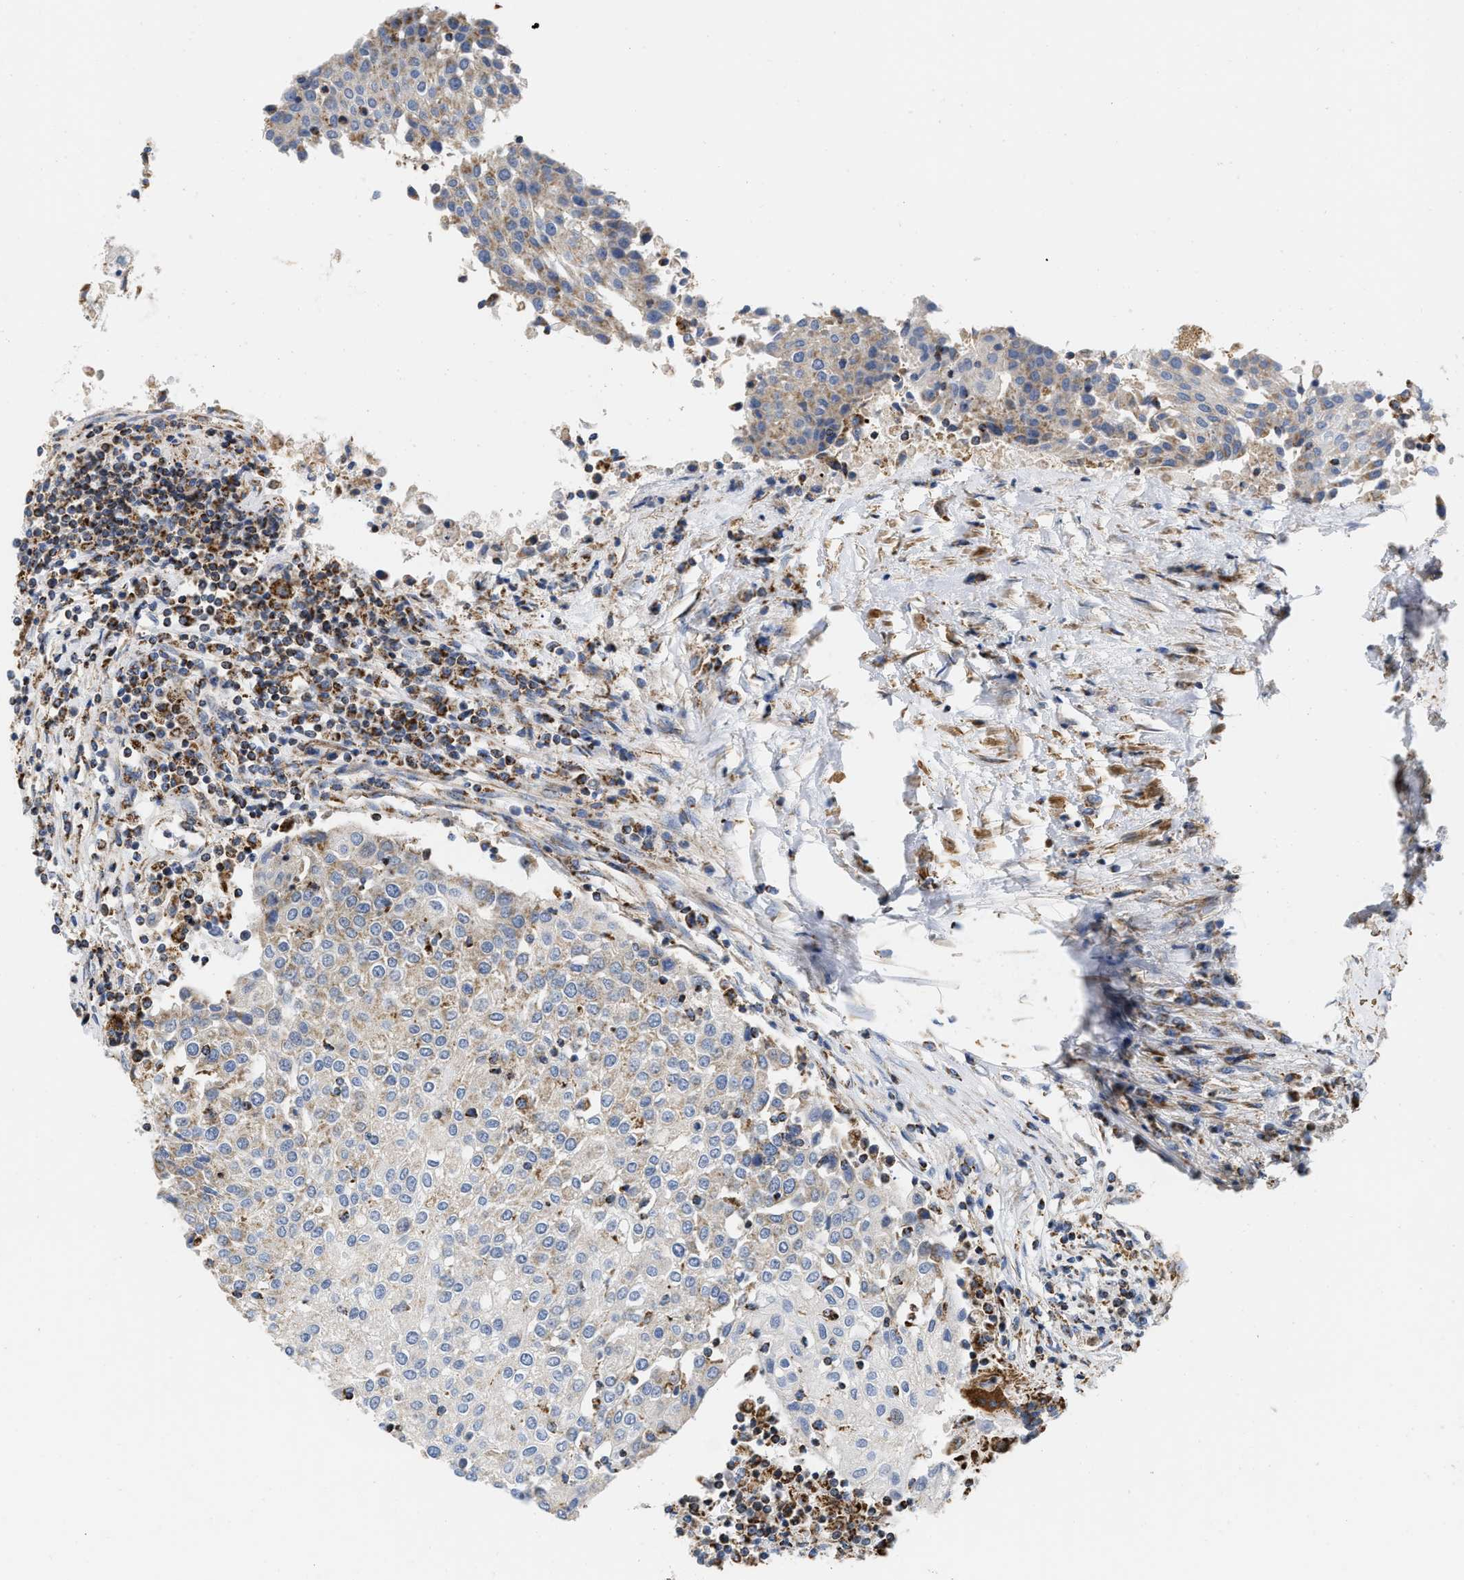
{"staining": {"intensity": "moderate", "quantity": "<25%", "location": "cytoplasmic/membranous"}, "tissue": "urothelial cancer", "cell_type": "Tumor cells", "image_type": "cancer", "snomed": [{"axis": "morphology", "description": "Urothelial carcinoma, High grade"}, {"axis": "topography", "description": "Urinary bladder"}], "caption": "IHC histopathology image of neoplastic tissue: human urothelial cancer stained using IHC demonstrates low levels of moderate protein expression localized specifically in the cytoplasmic/membranous of tumor cells, appearing as a cytoplasmic/membranous brown color.", "gene": "GRB10", "patient": {"sex": "female", "age": 85}}